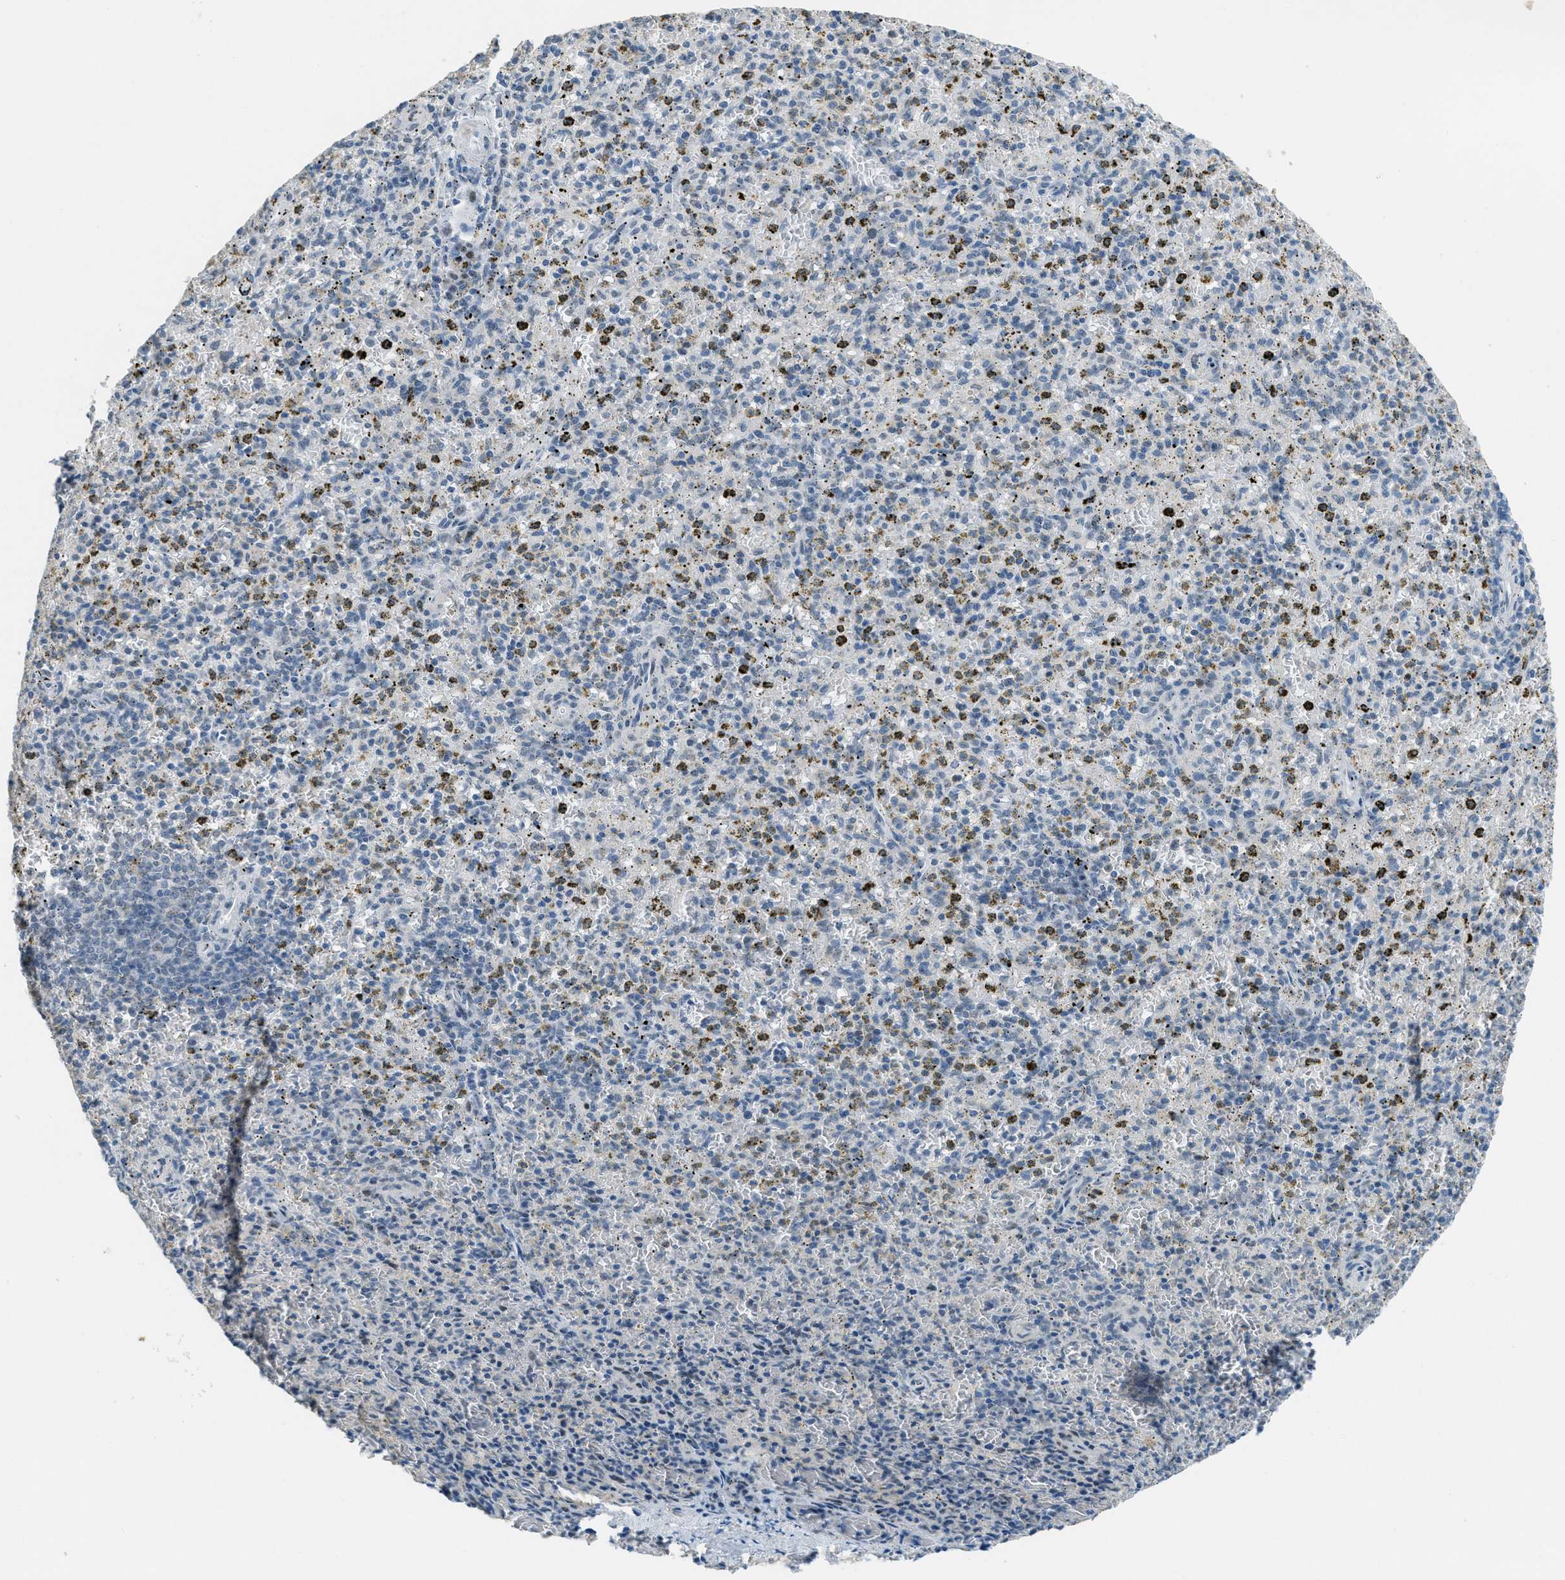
{"staining": {"intensity": "weak", "quantity": "<25%", "location": "nuclear"}, "tissue": "spleen", "cell_type": "Cells in red pulp", "image_type": "normal", "snomed": [{"axis": "morphology", "description": "Normal tissue, NOS"}, {"axis": "topography", "description": "Spleen"}], "caption": "The histopathology image reveals no staining of cells in red pulp in normal spleen.", "gene": "TTC13", "patient": {"sex": "male", "age": 72}}